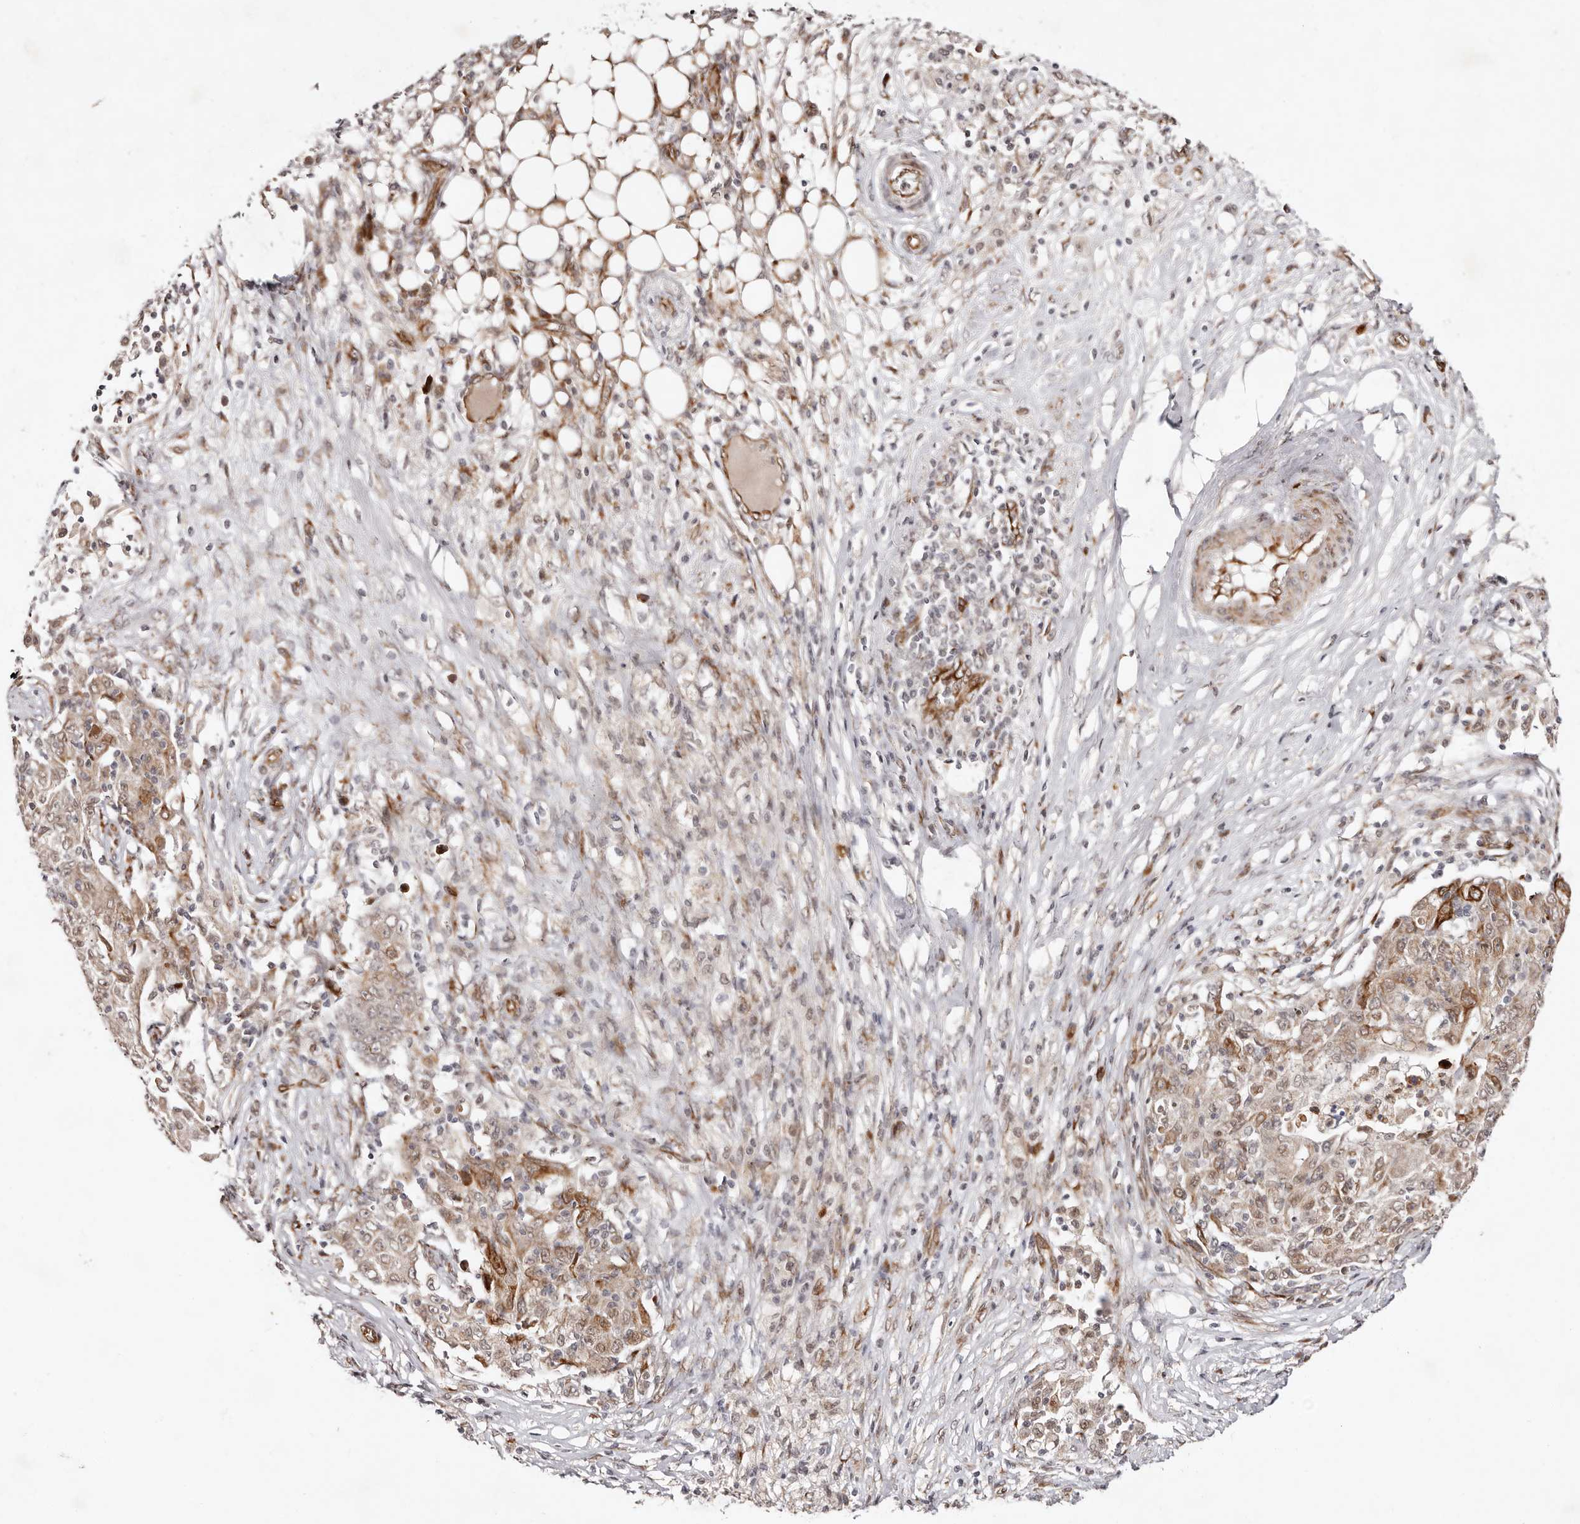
{"staining": {"intensity": "weak", "quantity": ">75%", "location": "cytoplasmic/membranous"}, "tissue": "ovarian cancer", "cell_type": "Tumor cells", "image_type": "cancer", "snomed": [{"axis": "morphology", "description": "Carcinoma, endometroid"}, {"axis": "topography", "description": "Ovary"}], "caption": "The immunohistochemical stain labels weak cytoplasmic/membranous expression in tumor cells of ovarian cancer (endometroid carcinoma) tissue.", "gene": "BCL2L15", "patient": {"sex": "female", "age": 42}}